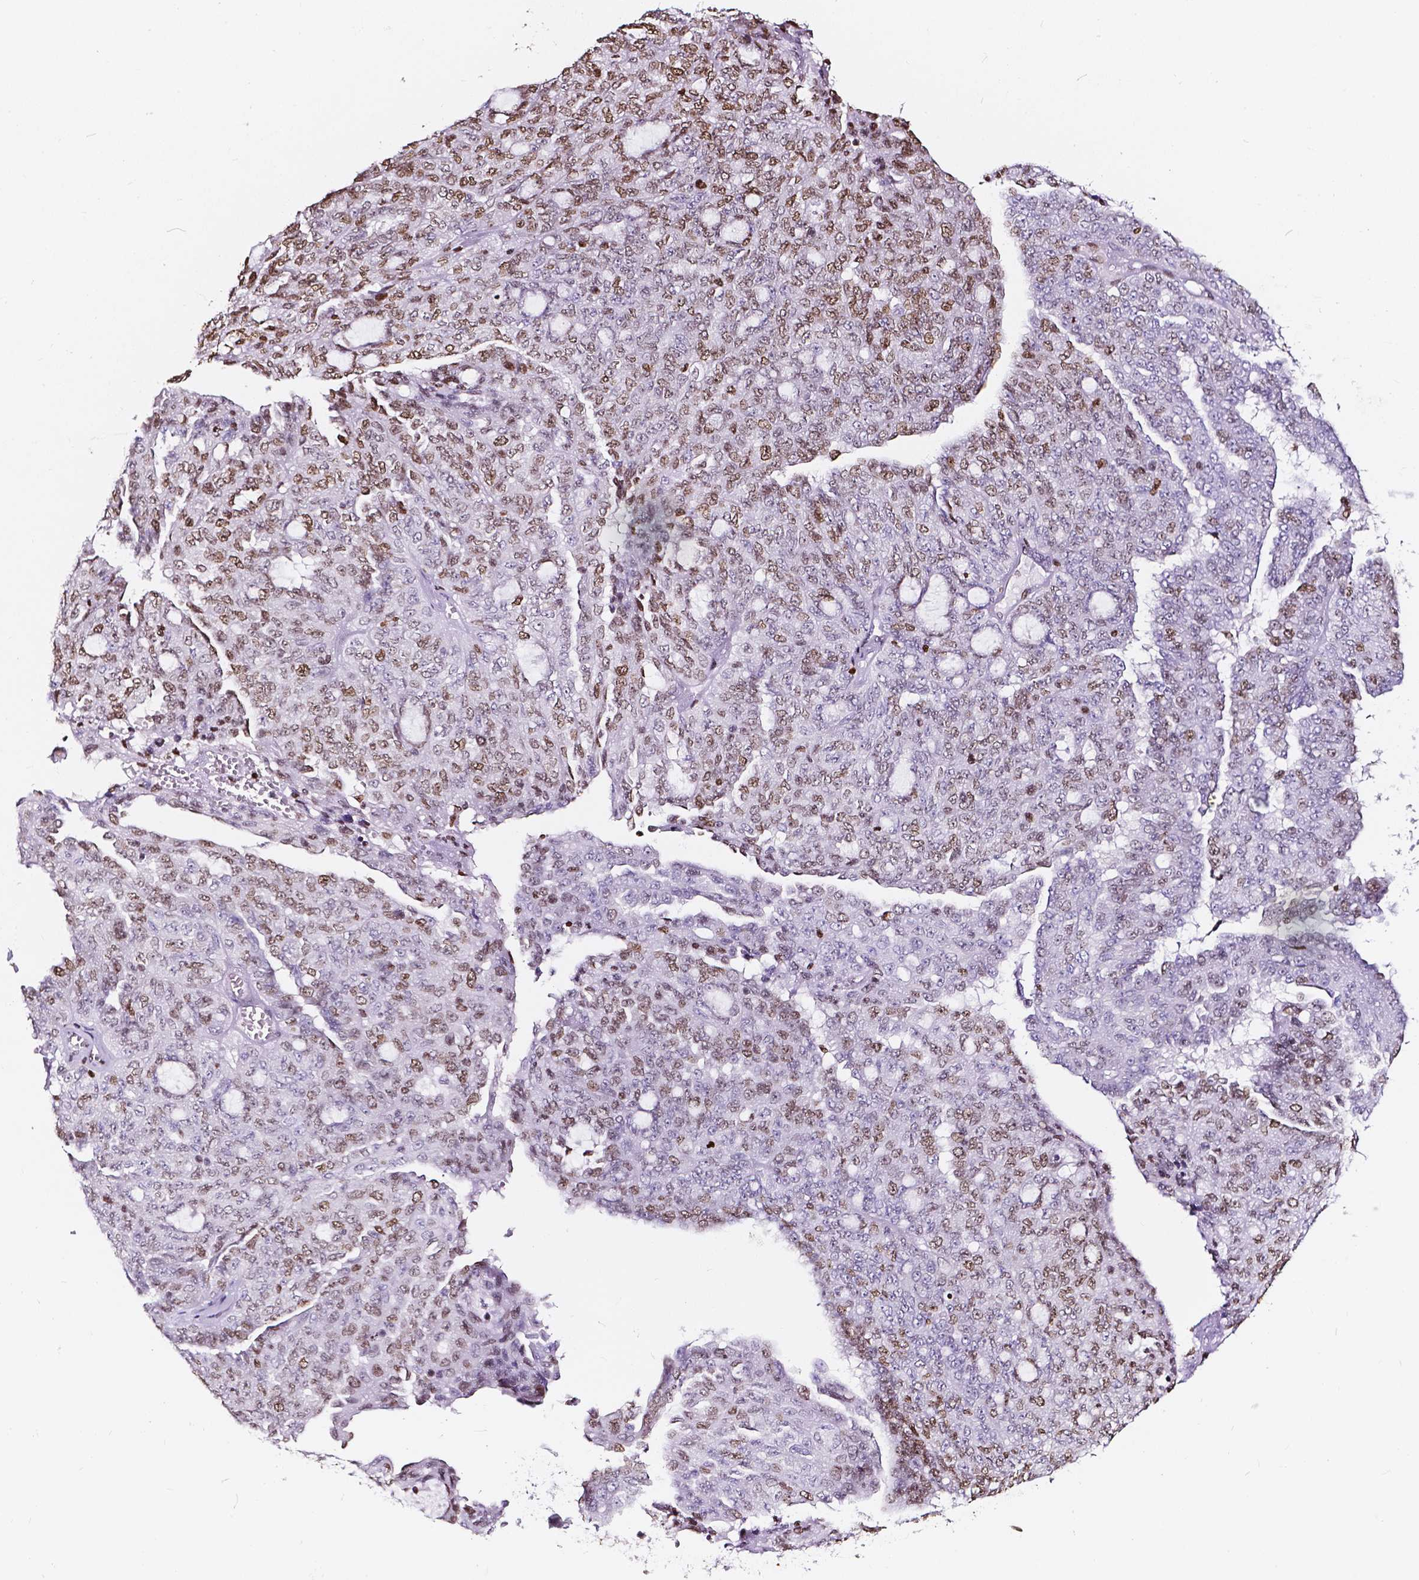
{"staining": {"intensity": "moderate", "quantity": "25%-75%", "location": "nuclear"}, "tissue": "ovarian cancer", "cell_type": "Tumor cells", "image_type": "cancer", "snomed": [{"axis": "morphology", "description": "Cystadenocarcinoma, serous, NOS"}, {"axis": "topography", "description": "Ovary"}], "caption": "This micrograph demonstrates immunohistochemistry (IHC) staining of ovarian cancer (serous cystadenocarcinoma), with medium moderate nuclear expression in about 25%-75% of tumor cells.", "gene": "CBY3", "patient": {"sex": "female", "age": 71}}